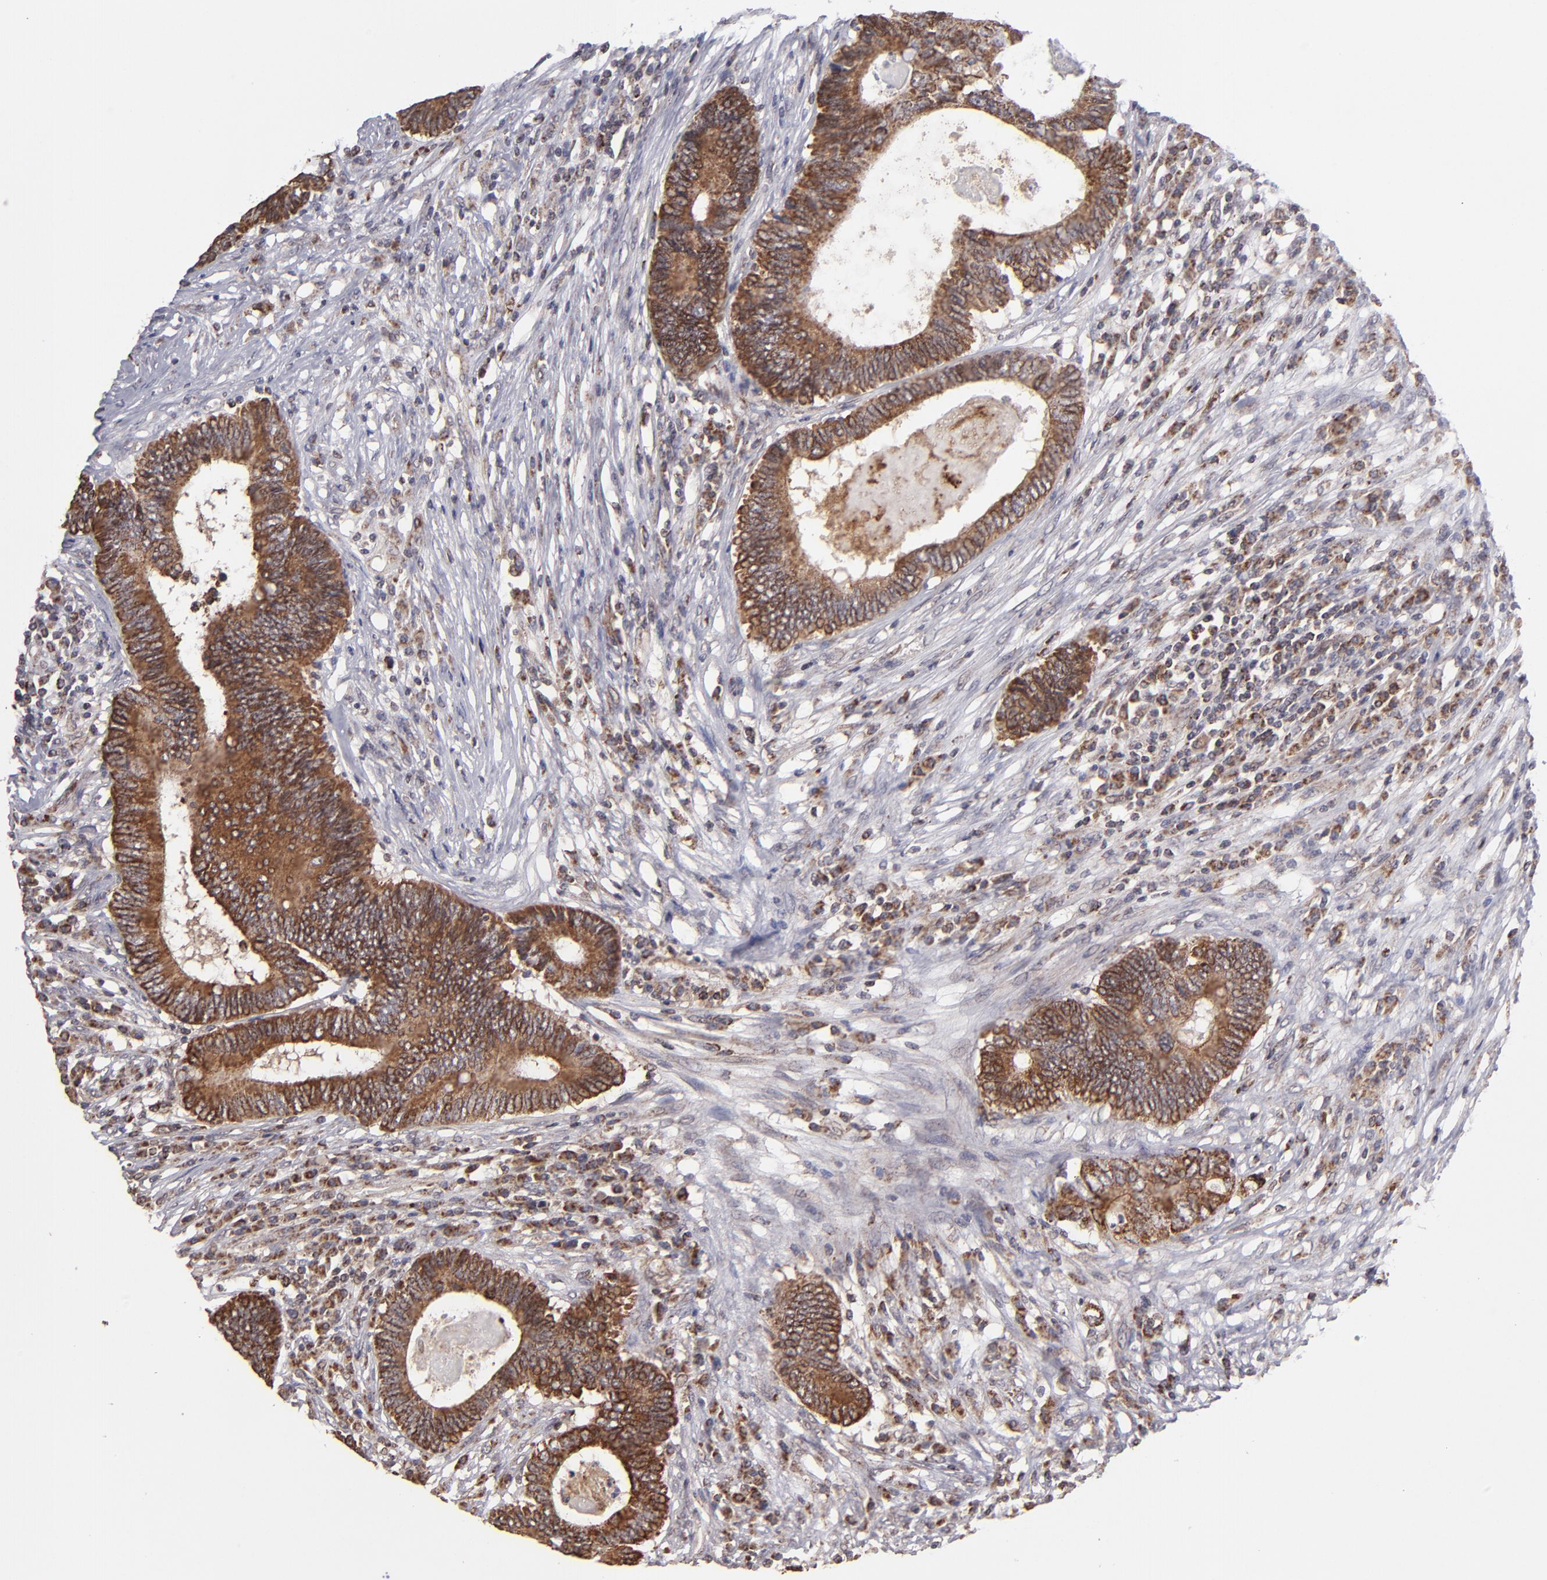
{"staining": {"intensity": "moderate", "quantity": ">75%", "location": "cytoplasmic/membranous"}, "tissue": "colorectal cancer", "cell_type": "Tumor cells", "image_type": "cancer", "snomed": [{"axis": "morphology", "description": "Adenocarcinoma, NOS"}, {"axis": "topography", "description": "Colon"}], "caption": "Immunohistochemistry (IHC) (DAB) staining of colorectal cancer (adenocarcinoma) reveals moderate cytoplasmic/membranous protein staining in approximately >75% of tumor cells. (Stains: DAB (3,3'-diaminobenzidine) in brown, nuclei in blue, Microscopy: brightfield microscopy at high magnification).", "gene": "SLC15A1", "patient": {"sex": "female", "age": 78}}